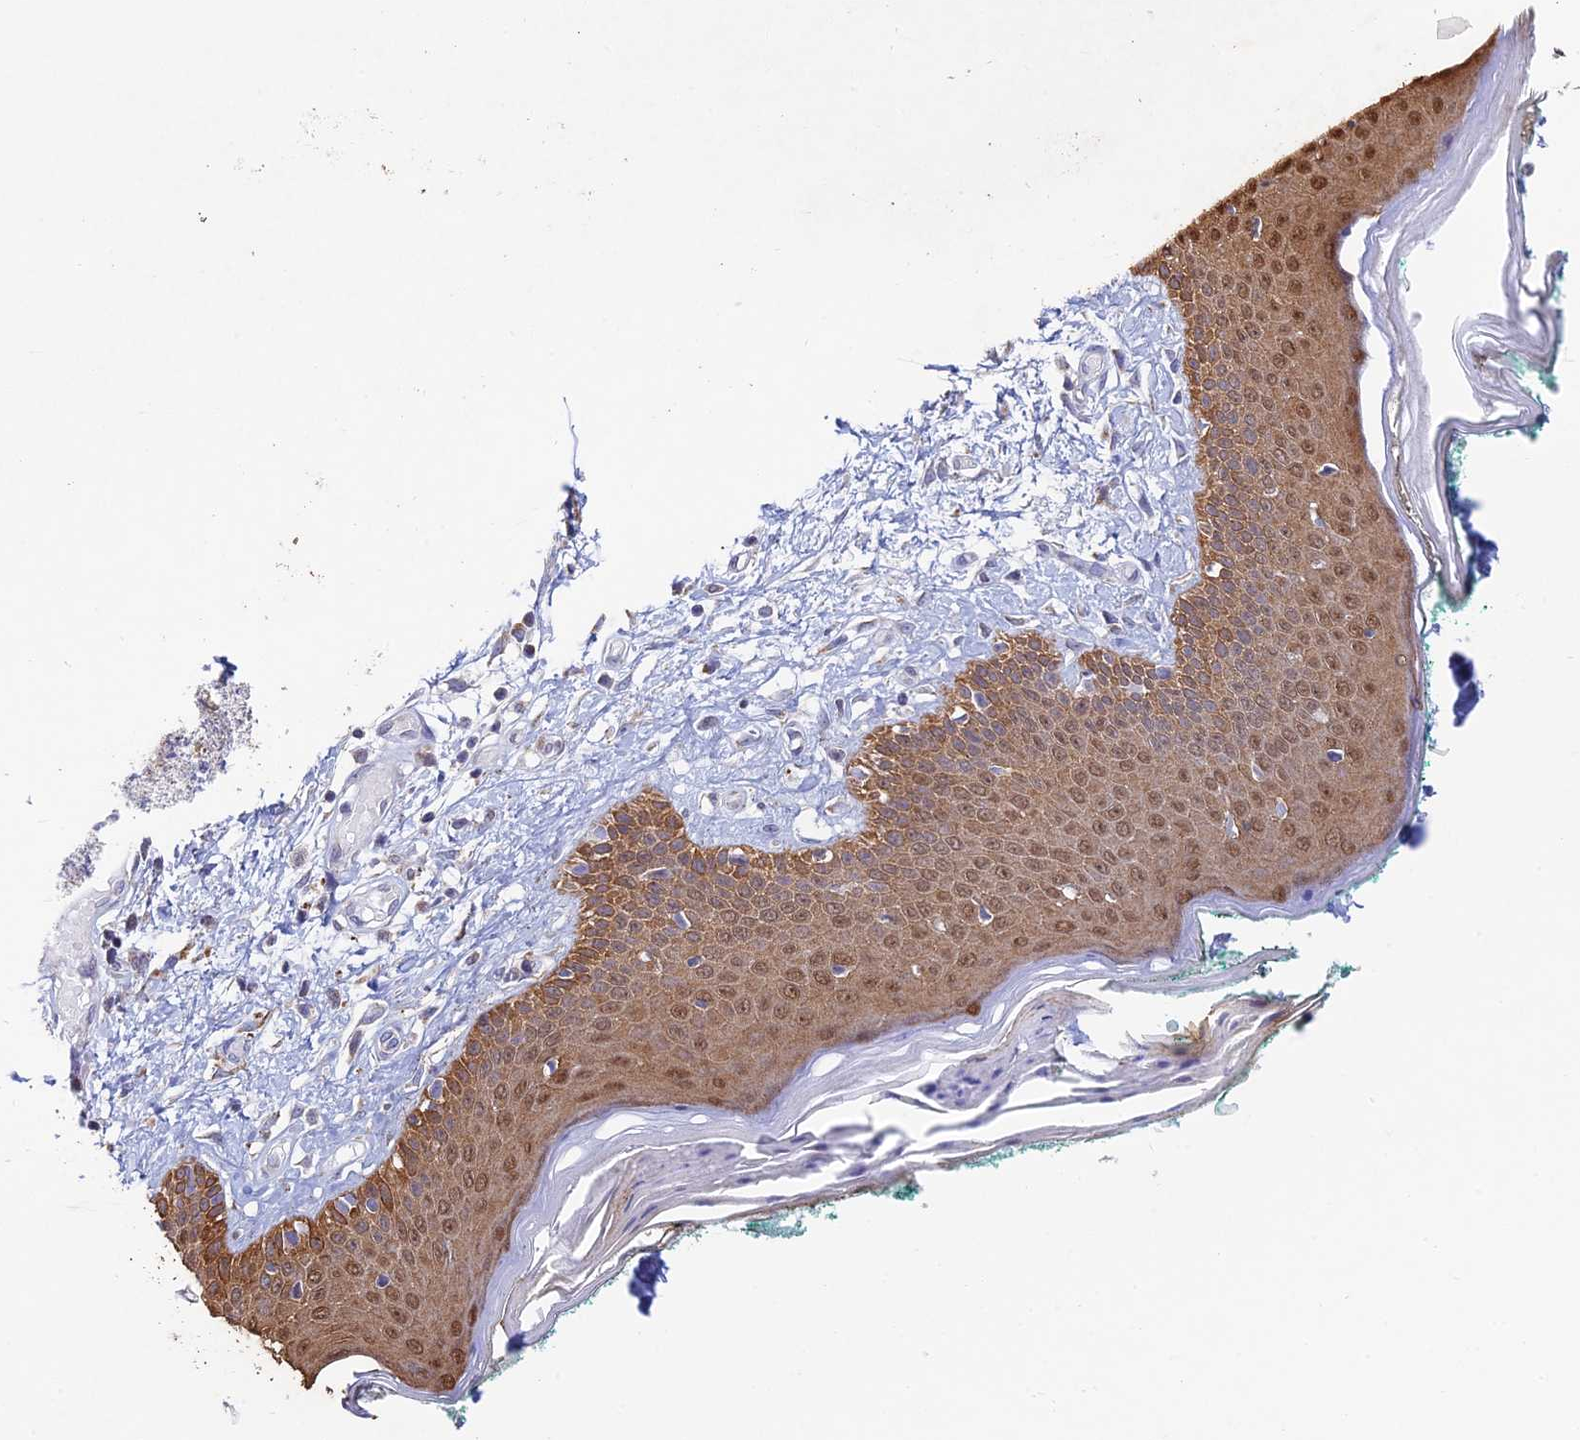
{"staining": {"intensity": "negative", "quantity": "none", "location": "none"}, "tissue": "skin", "cell_type": "Fibroblasts", "image_type": "normal", "snomed": [{"axis": "morphology", "description": "Normal tissue, NOS"}, {"axis": "morphology", "description": "Malignant melanoma, NOS"}, {"axis": "topography", "description": "Skin"}], "caption": "High power microscopy image of an IHC image of normal skin, revealing no significant expression in fibroblasts. Brightfield microscopy of immunohistochemistry stained with DAB (3,3'-diaminobenzidine) (brown) and hematoxylin (blue), captured at high magnification.", "gene": "REXO5", "patient": {"sex": "male", "age": 62}}